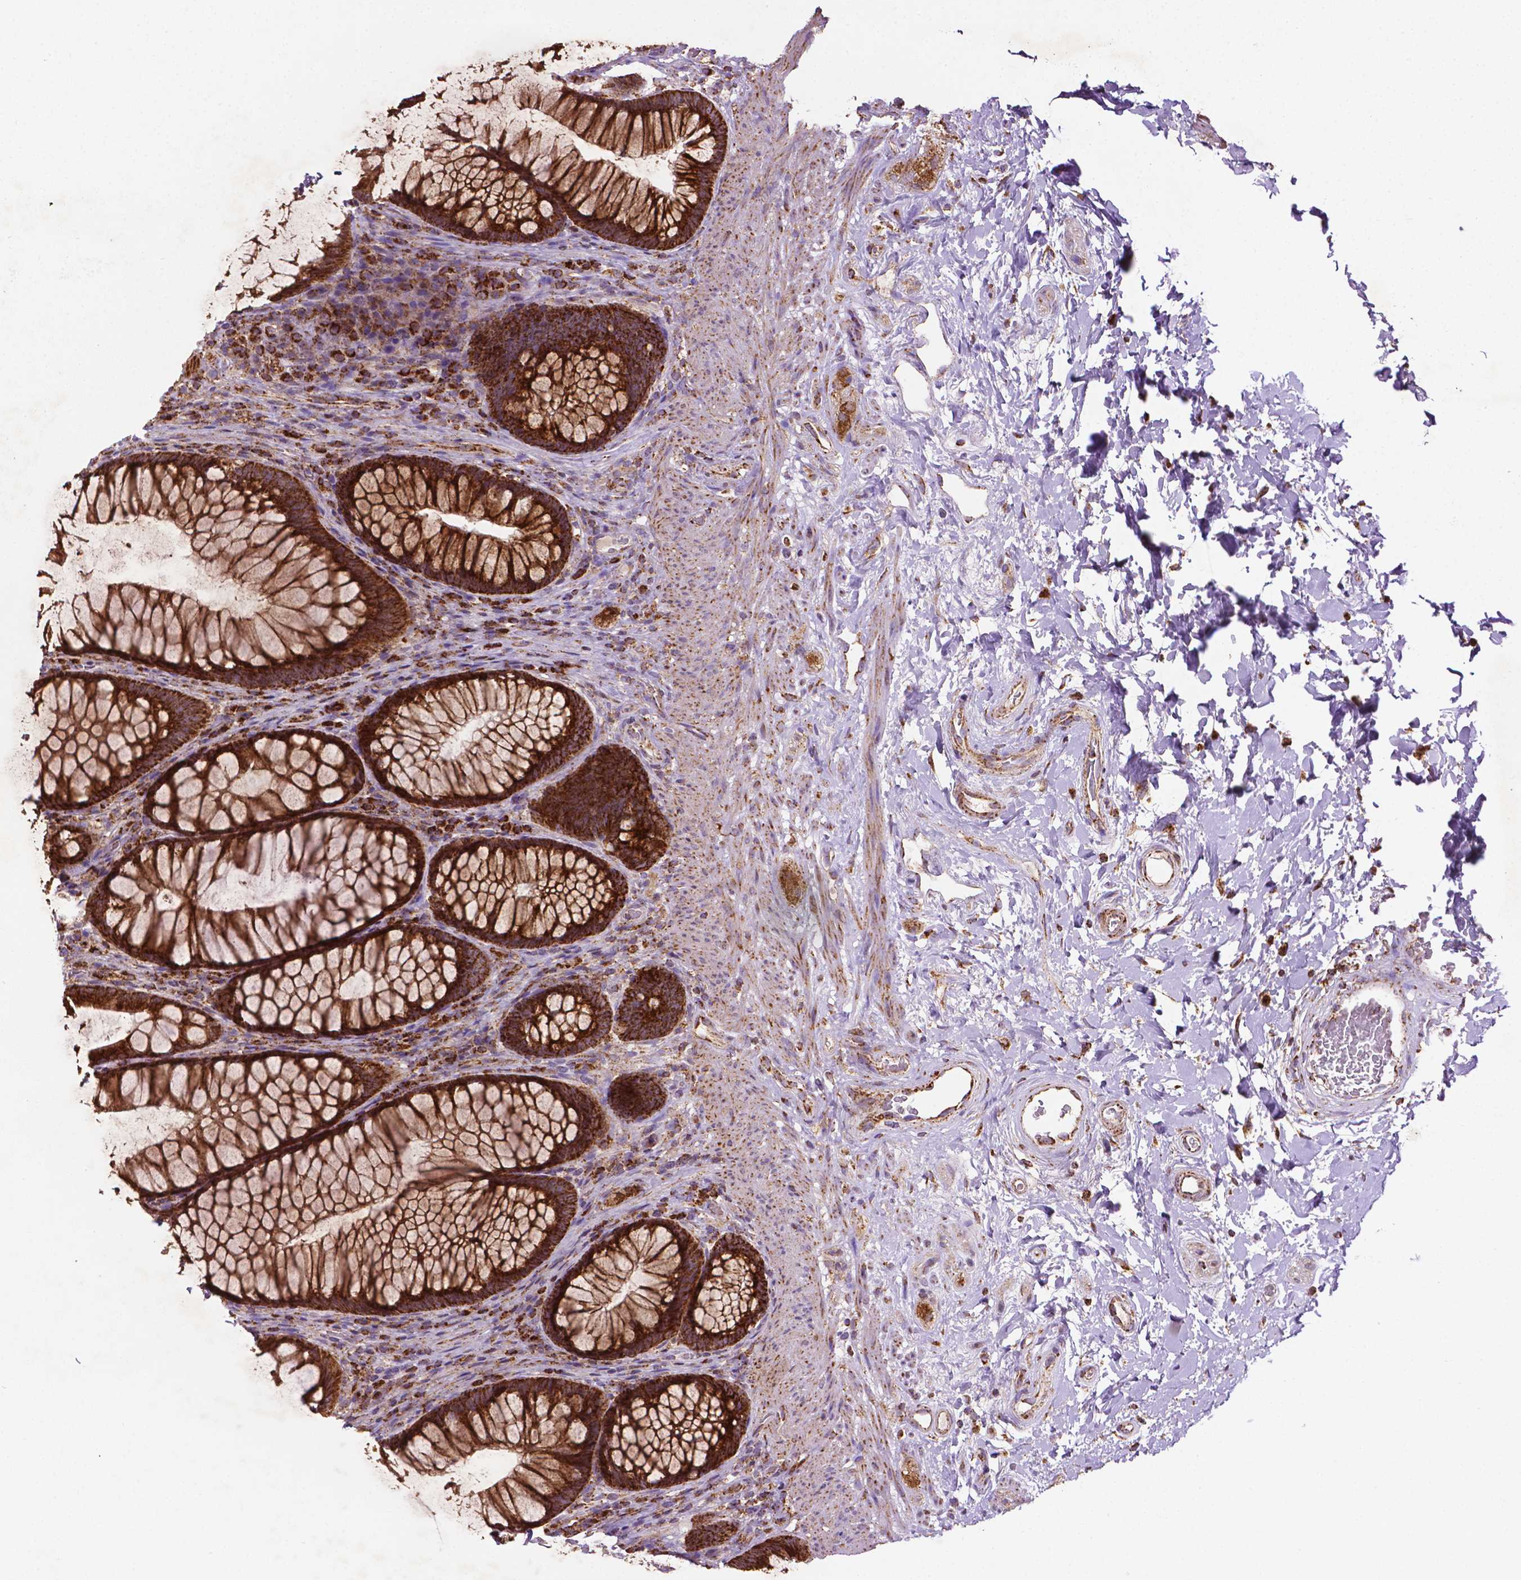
{"staining": {"intensity": "strong", "quantity": ">75%", "location": "cytoplasmic/membranous"}, "tissue": "rectum", "cell_type": "Glandular cells", "image_type": "normal", "snomed": [{"axis": "morphology", "description": "Normal tissue, NOS"}, {"axis": "topography", "description": "Smooth muscle"}, {"axis": "topography", "description": "Rectum"}], "caption": "The micrograph exhibits staining of unremarkable rectum, revealing strong cytoplasmic/membranous protein expression (brown color) within glandular cells.", "gene": "ILVBL", "patient": {"sex": "male", "age": 53}}